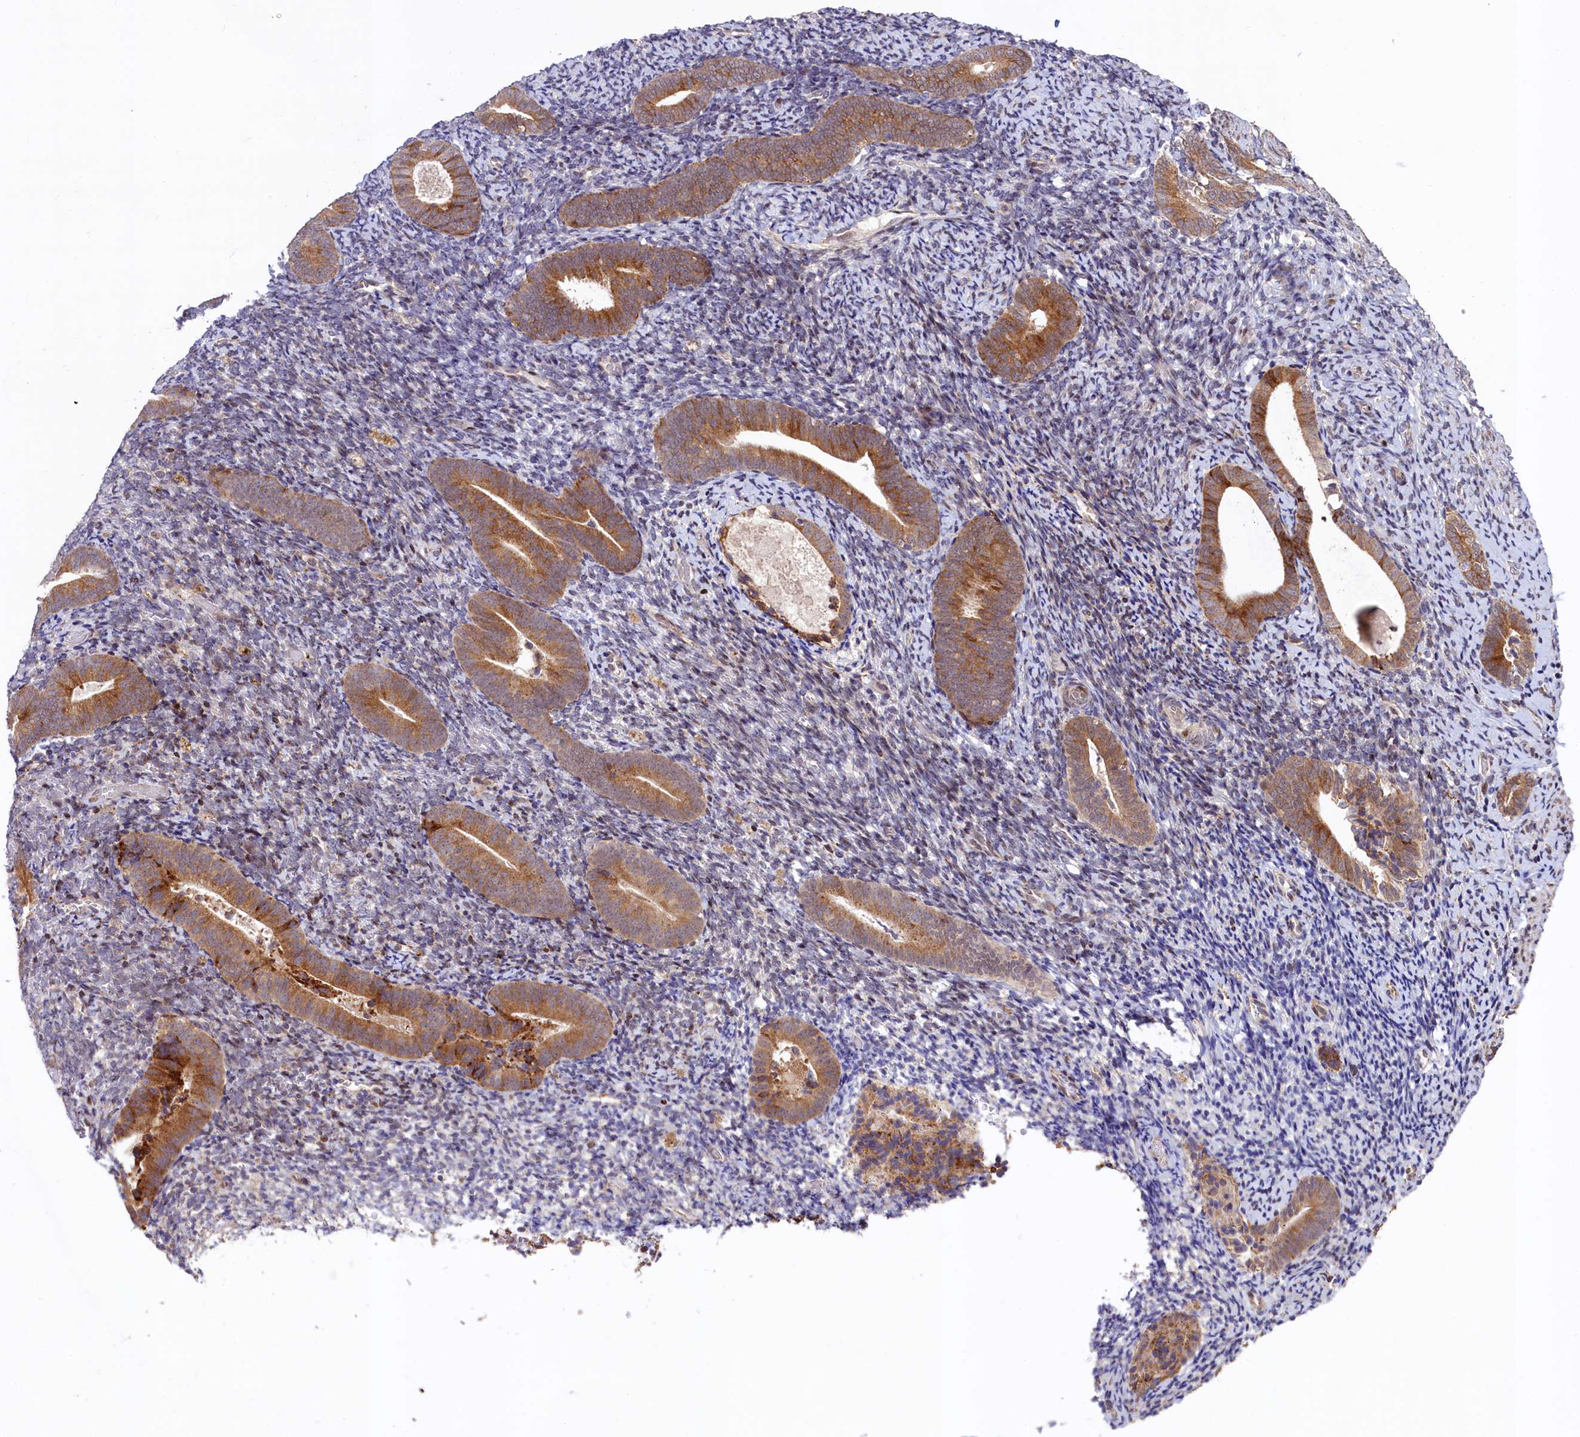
{"staining": {"intensity": "negative", "quantity": "none", "location": "none"}, "tissue": "endometrium", "cell_type": "Cells in endometrial stroma", "image_type": "normal", "snomed": [{"axis": "morphology", "description": "Normal tissue, NOS"}, {"axis": "topography", "description": "Endometrium"}], "caption": "Cells in endometrial stroma show no significant staining in unremarkable endometrium. (Brightfield microscopy of DAB immunohistochemistry (IHC) at high magnification).", "gene": "C5orf15", "patient": {"sex": "female", "age": 51}}